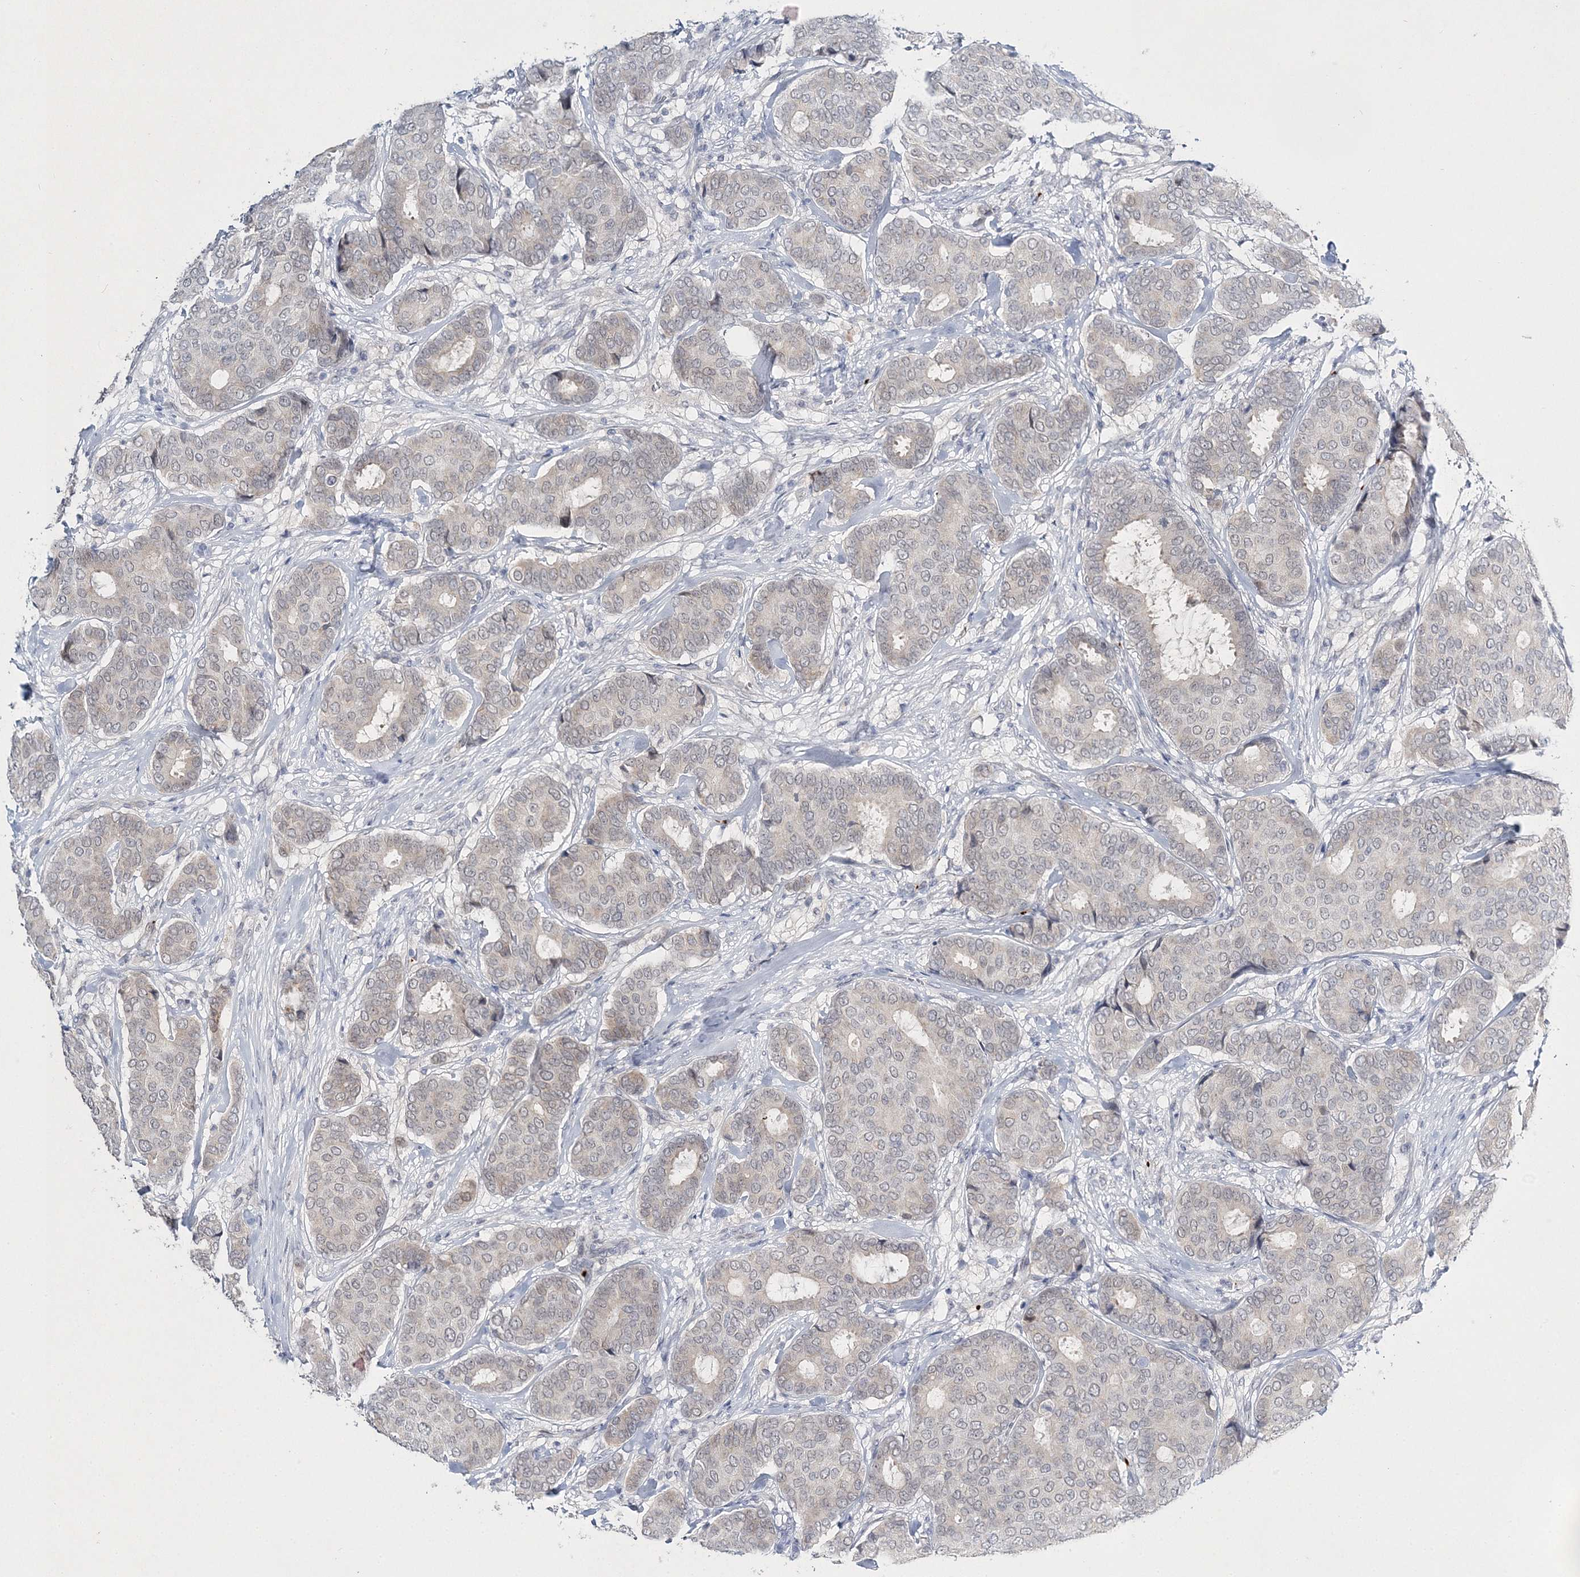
{"staining": {"intensity": "moderate", "quantity": "<25%", "location": "cytoplasmic/membranous"}, "tissue": "breast cancer", "cell_type": "Tumor cells", "image_type": "cancer", "snomed": [{"axis": "morphology", "description": "Duct carcinoma"}, {"axis": "topography", "description": "Breast"}], "caption": "Protein expression analysis of breast cancer (infiltrating ductal carcinoma) displays moderate cytoplasmic/membranous staining in approximately <25% of tumor cells. (Brightfield microscopy of DAB IHC at high magnification).", "gene": "MYOZ2", "patient": {"sex": "female", "age": 75}}